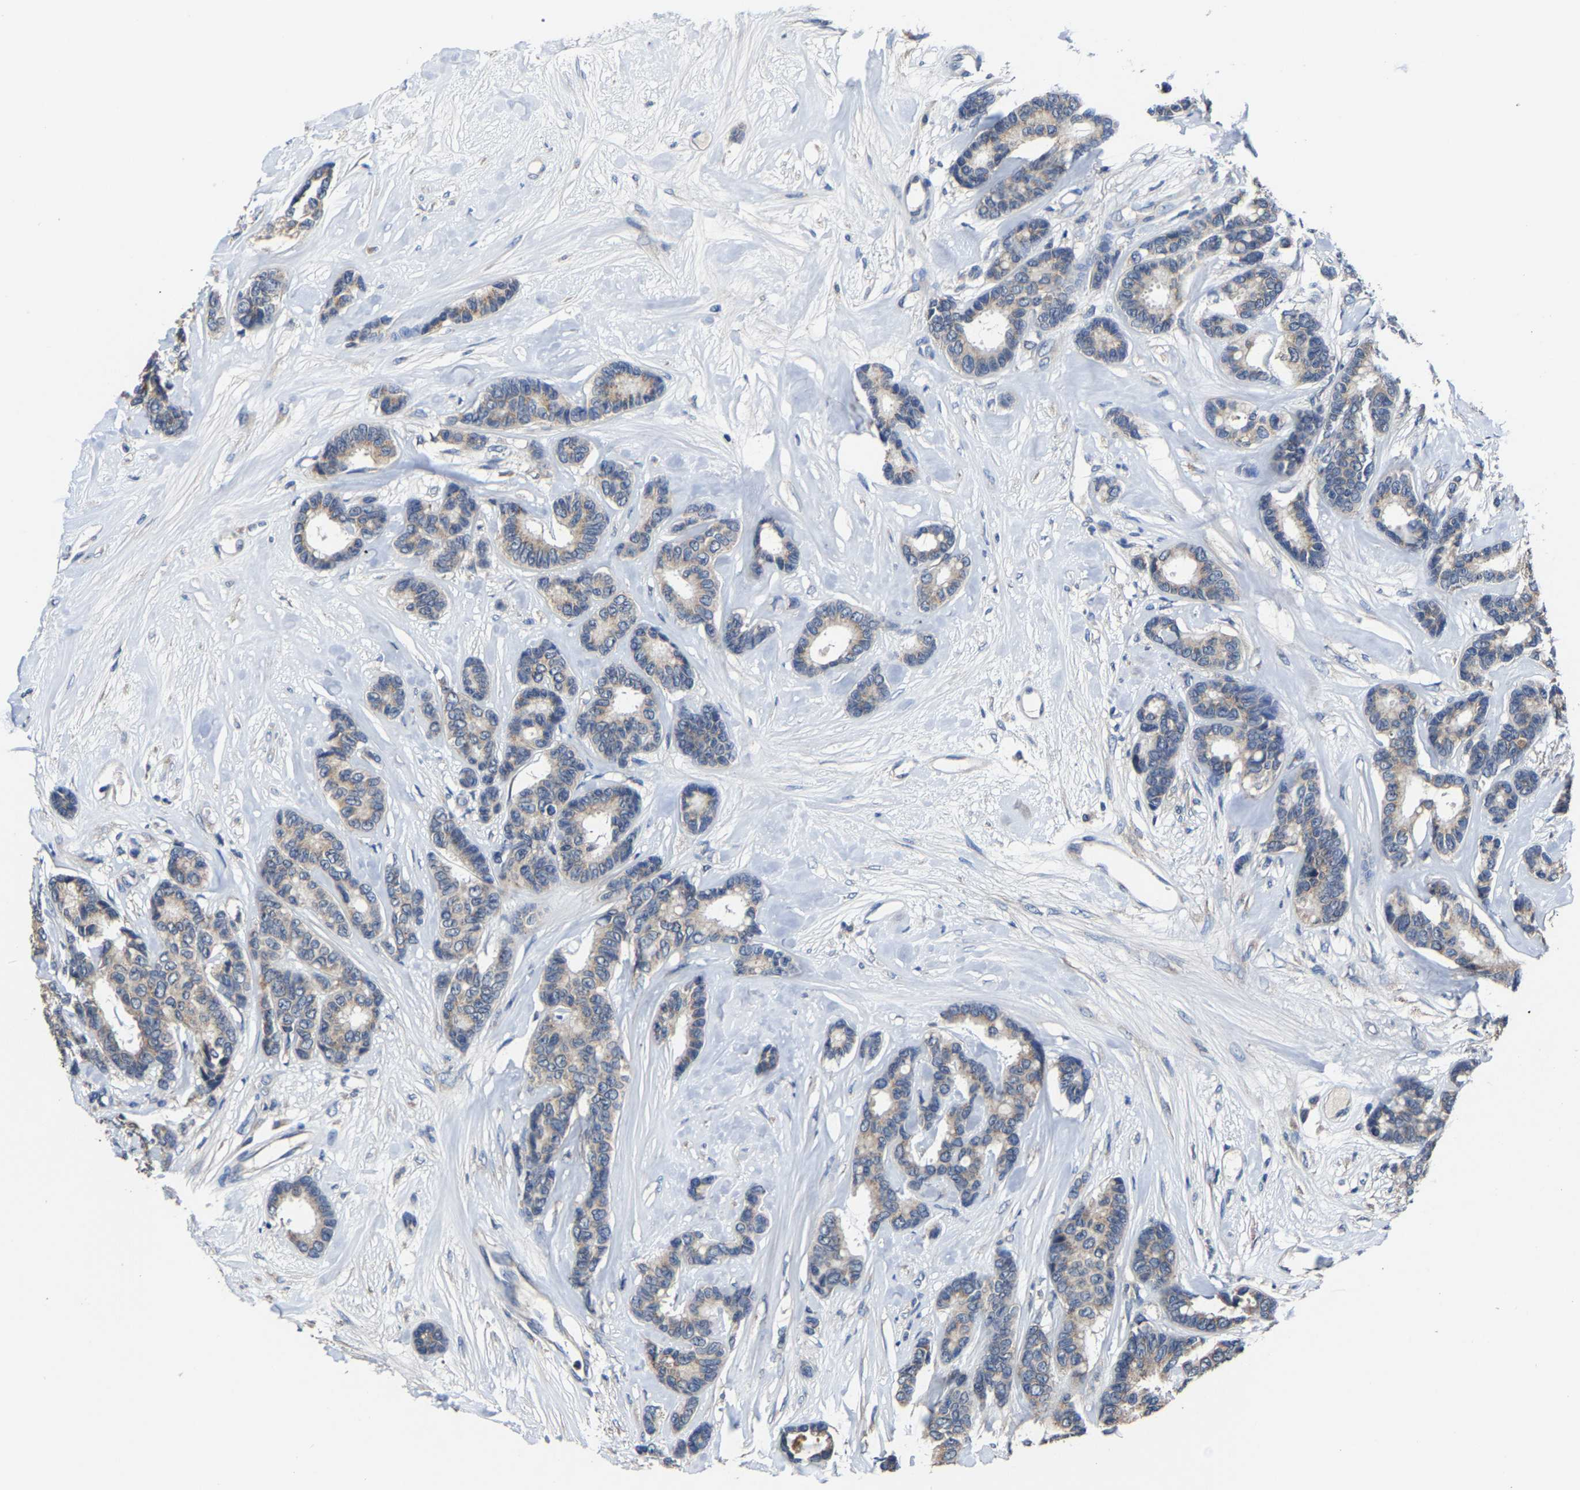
{"staining": {"intensity": "weak", "quantity": "<25%", "location": "cytoplasmic/membranous"}, "tissue": "breast cancer", "cell_type": "Tumor cells", "image_type": "cancer", "snomed": [{"axis": "morphology", "description": "Duct carcinoma"}, {"axis": "topography", "description": "Breast"}], "caption": "A histopathology image of human breast cancer is negative for staining in tumor cells.", "gene": "EBAG9", "patient": {"sex": "female", "age": 87}}